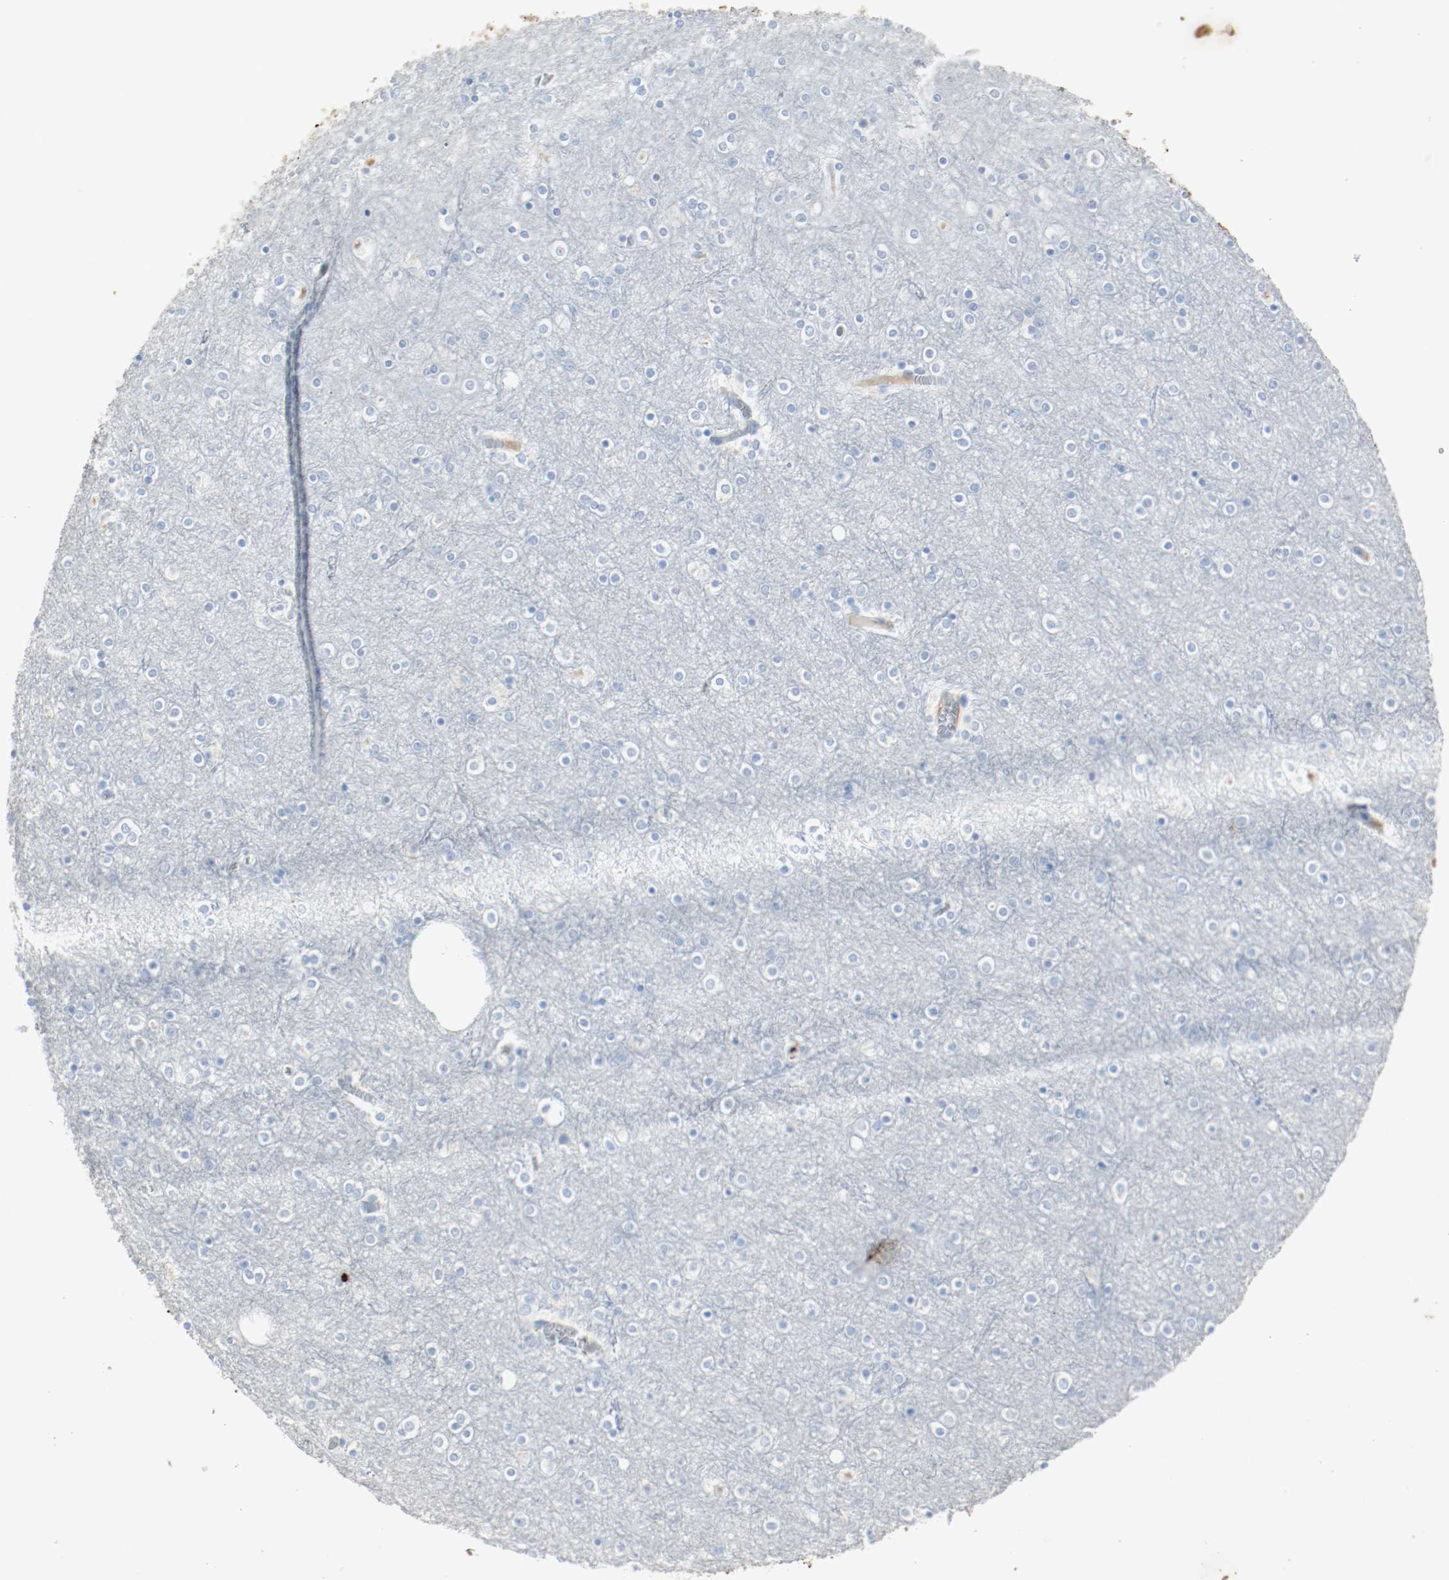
{"staining": {"intensity": "moderate", "quantity": "<25%", "location": "cytoplasmic/membranous"}, "tissue": "cerebral cortex", "cell_type": "Endothelial cells", "image_type": "normal", "snomed": [{"axis": "morphology", "description": "Normal tissue, NOS"}, {"axis": "topography", "description": "Cerebral cortex"}], "caption": "Cerebral cortex was stained to show a protein in brown. There is low levels of moderate cytoplasmic/membranous positivity in about <25% of endothelial cells. The staining was performed using DAB, with brown indicating positive protein expression. Nuclei are stained blue with hematoxylin.", "gene": "S100A9", "patient": {"sex": "female", "age": 54}}